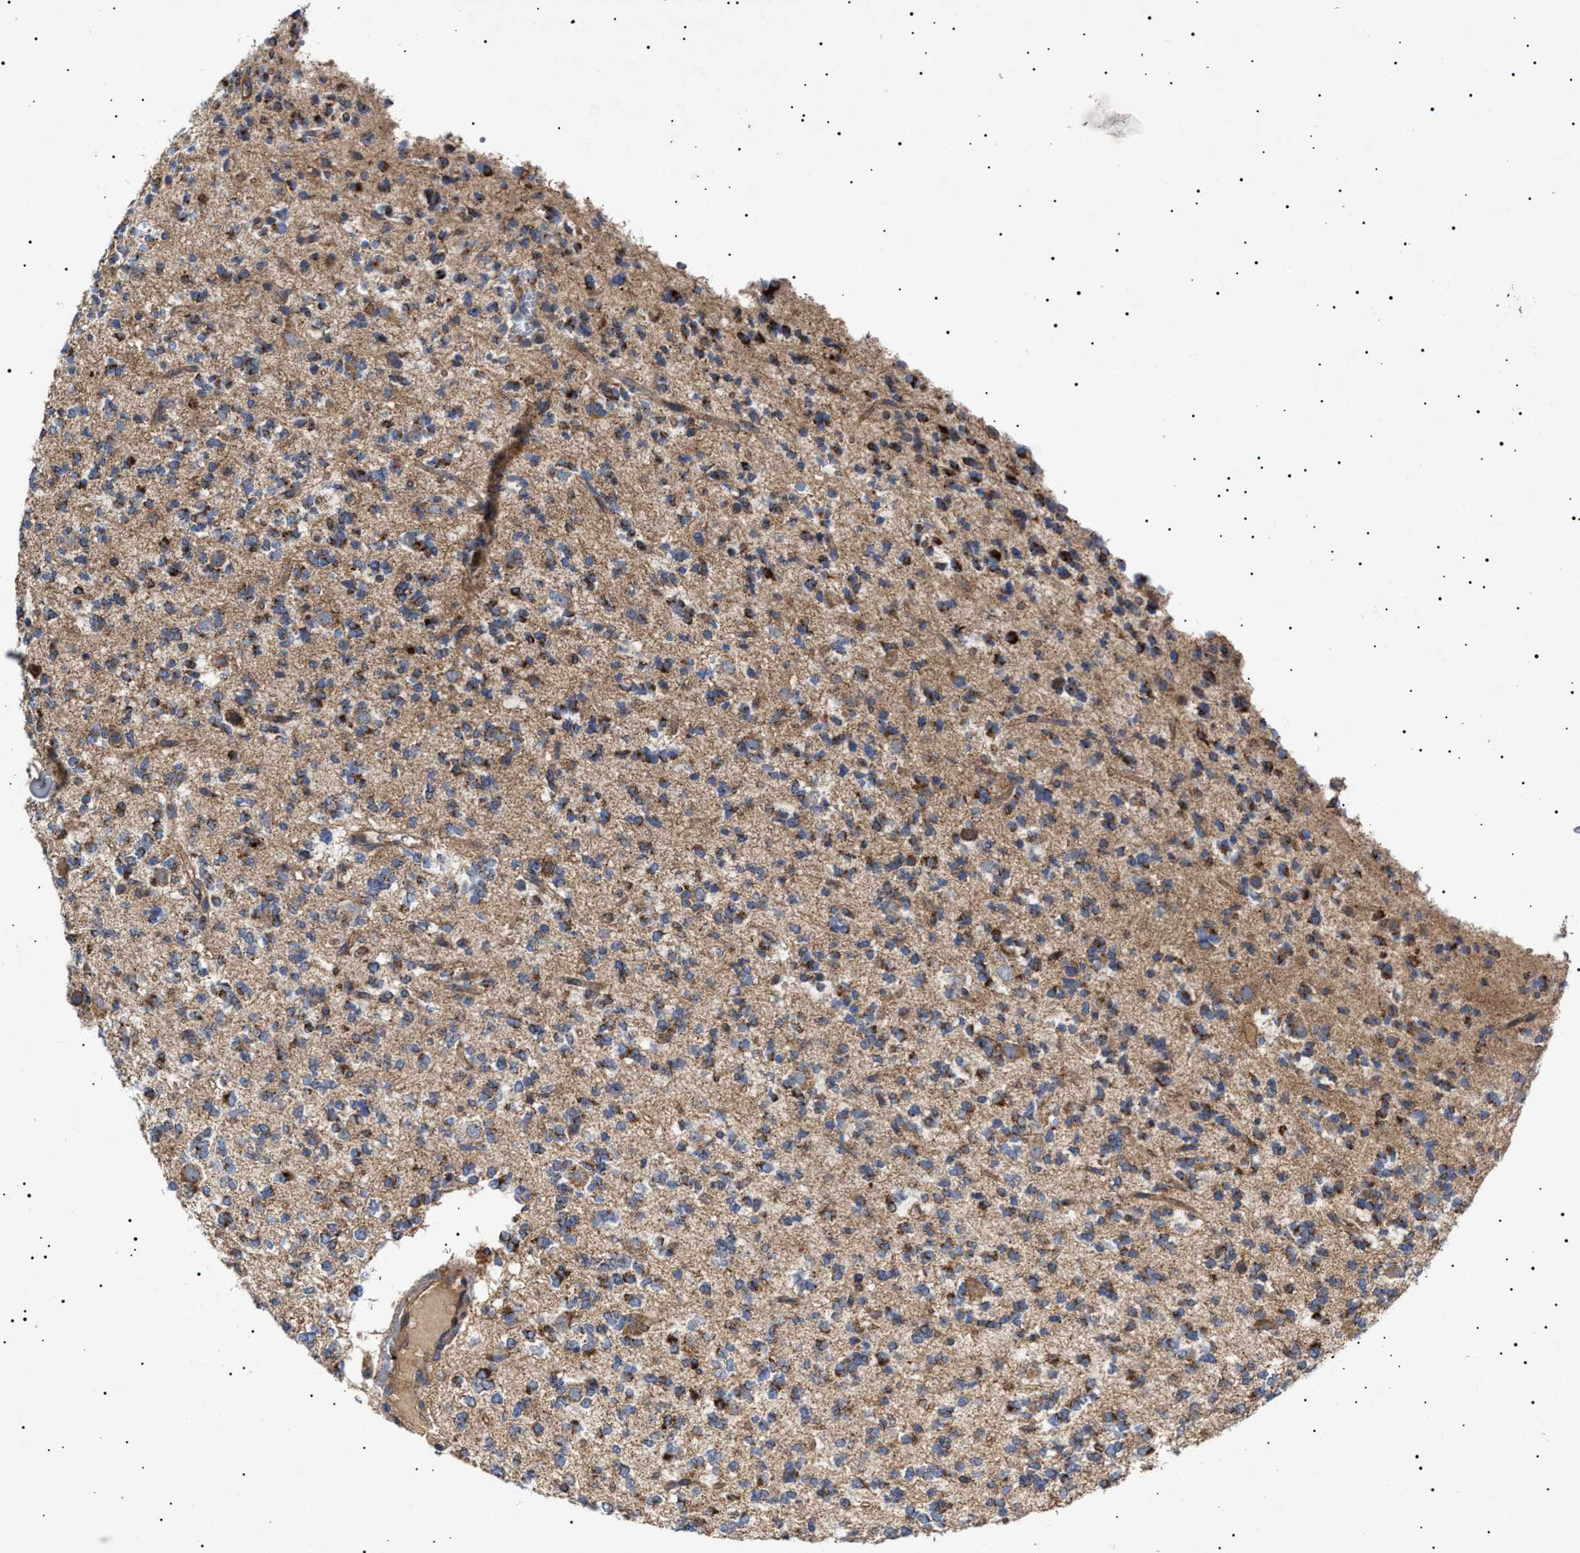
{"staining": {"intensity": "strong", "quantity": "25%-75%", "location": "cytoplasmic/membranous"}, "tissue": "glioma", "cell_type": "Tumor cells", "image_type": "cancer", "snomed": [{"axis": "morphology", "description": "Glioma, malignant, Low grade"}, {"axis": "topography", "description": "Brain"}], "caption": "Brown immunohistochemical staining in human malignant glioma (low-grade) shows strong cytoplasmic/membranous expression in about 25%-75% of tumor cells.", "gene": "MRPL10", "patient": {"sex": "male", "age": 38}}